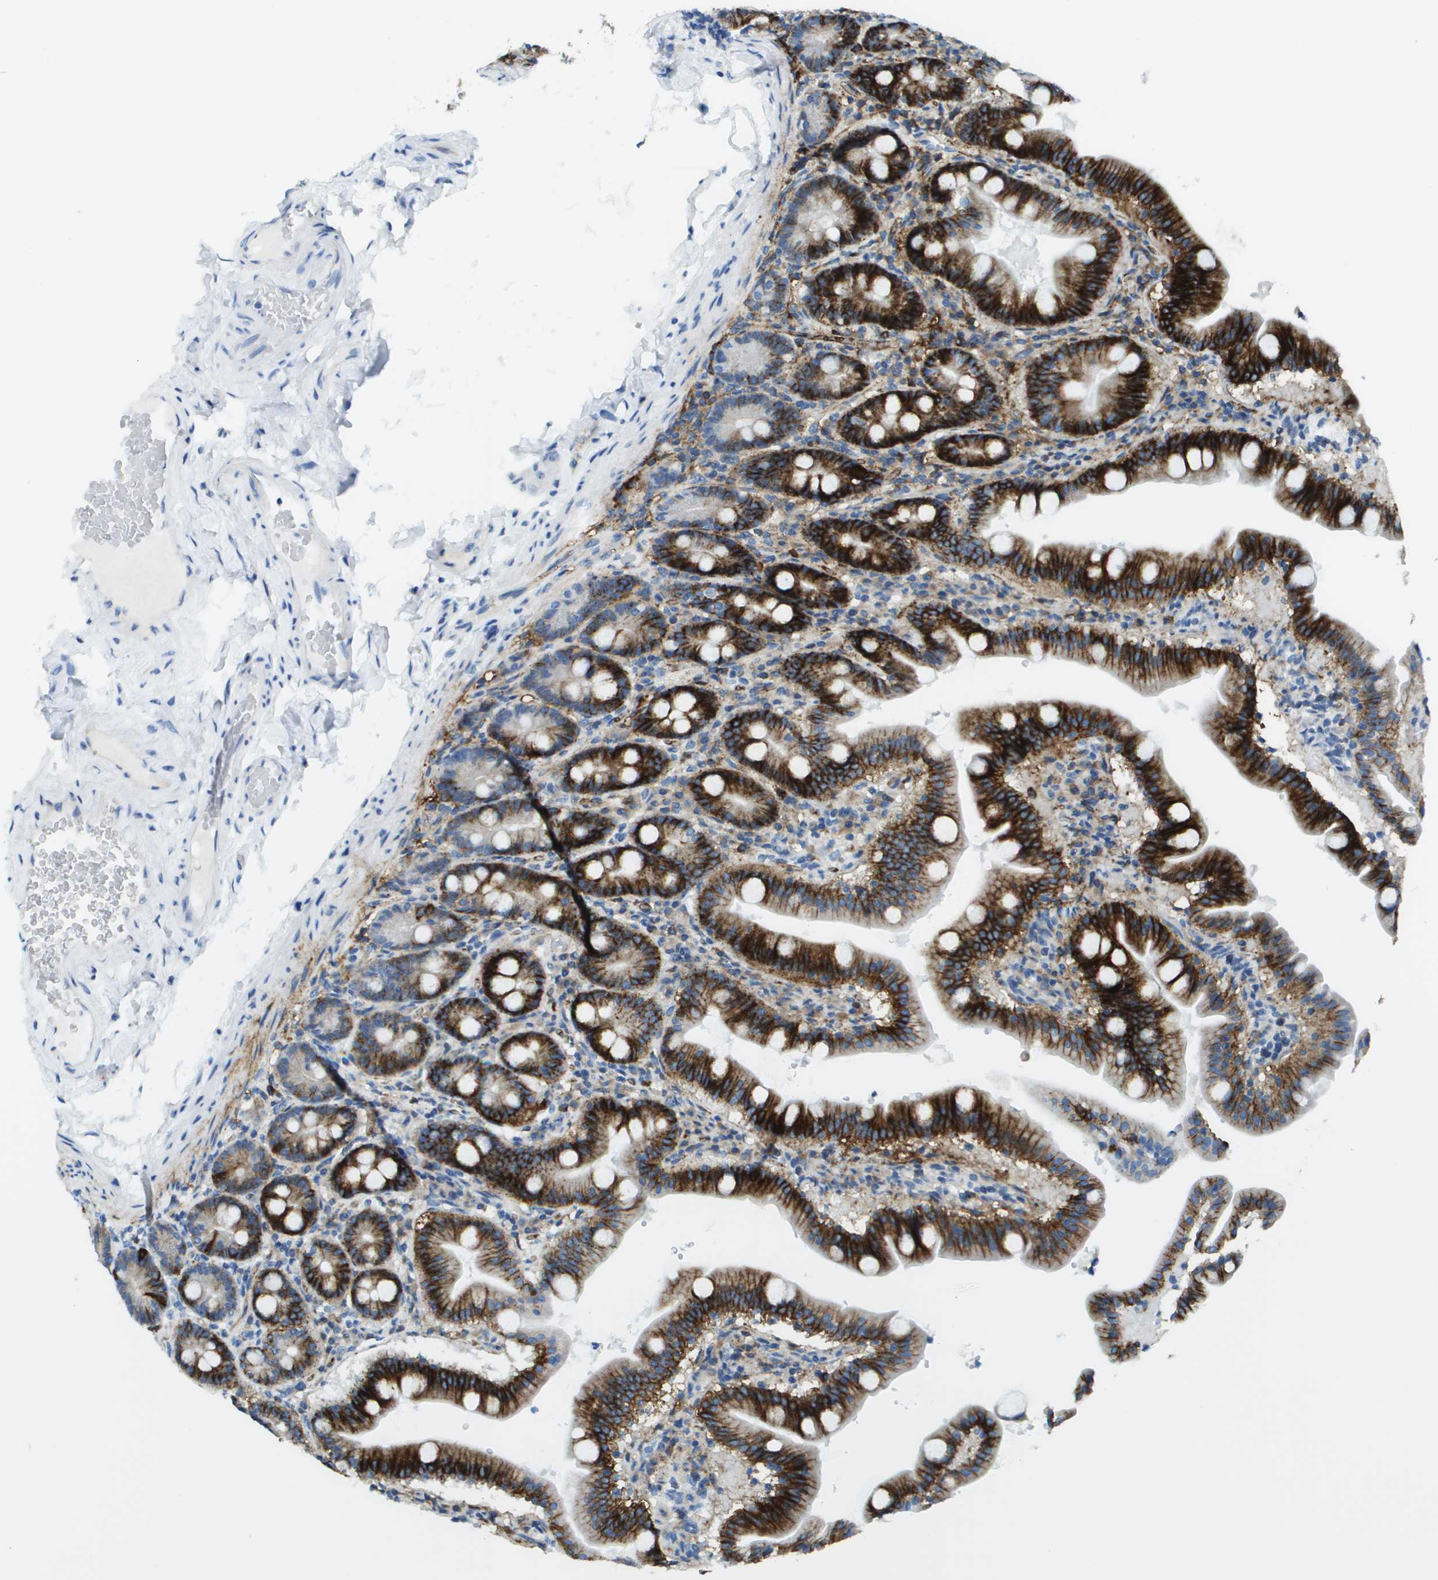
{"staining": {"intensity": "strong", "quantity": ">75%", "location": "cytoplasmic/membranous"}, "tissue": "duodenum", "cell_type": "Glandular cells", "image_type": "normal", "snomed": [{"axis": "morphology", "description": "Normal tissue, NOS"}, {"axis": "topography", "description": "Duodenum"}], "caption": "Duodenum stained for a protein (brown) reveals strong cytoplasmic/membranous positive positivity in approximately >75% of glandular cells.", "gene": "SDC1", "patient": {"sex": "male", "age": 54}}